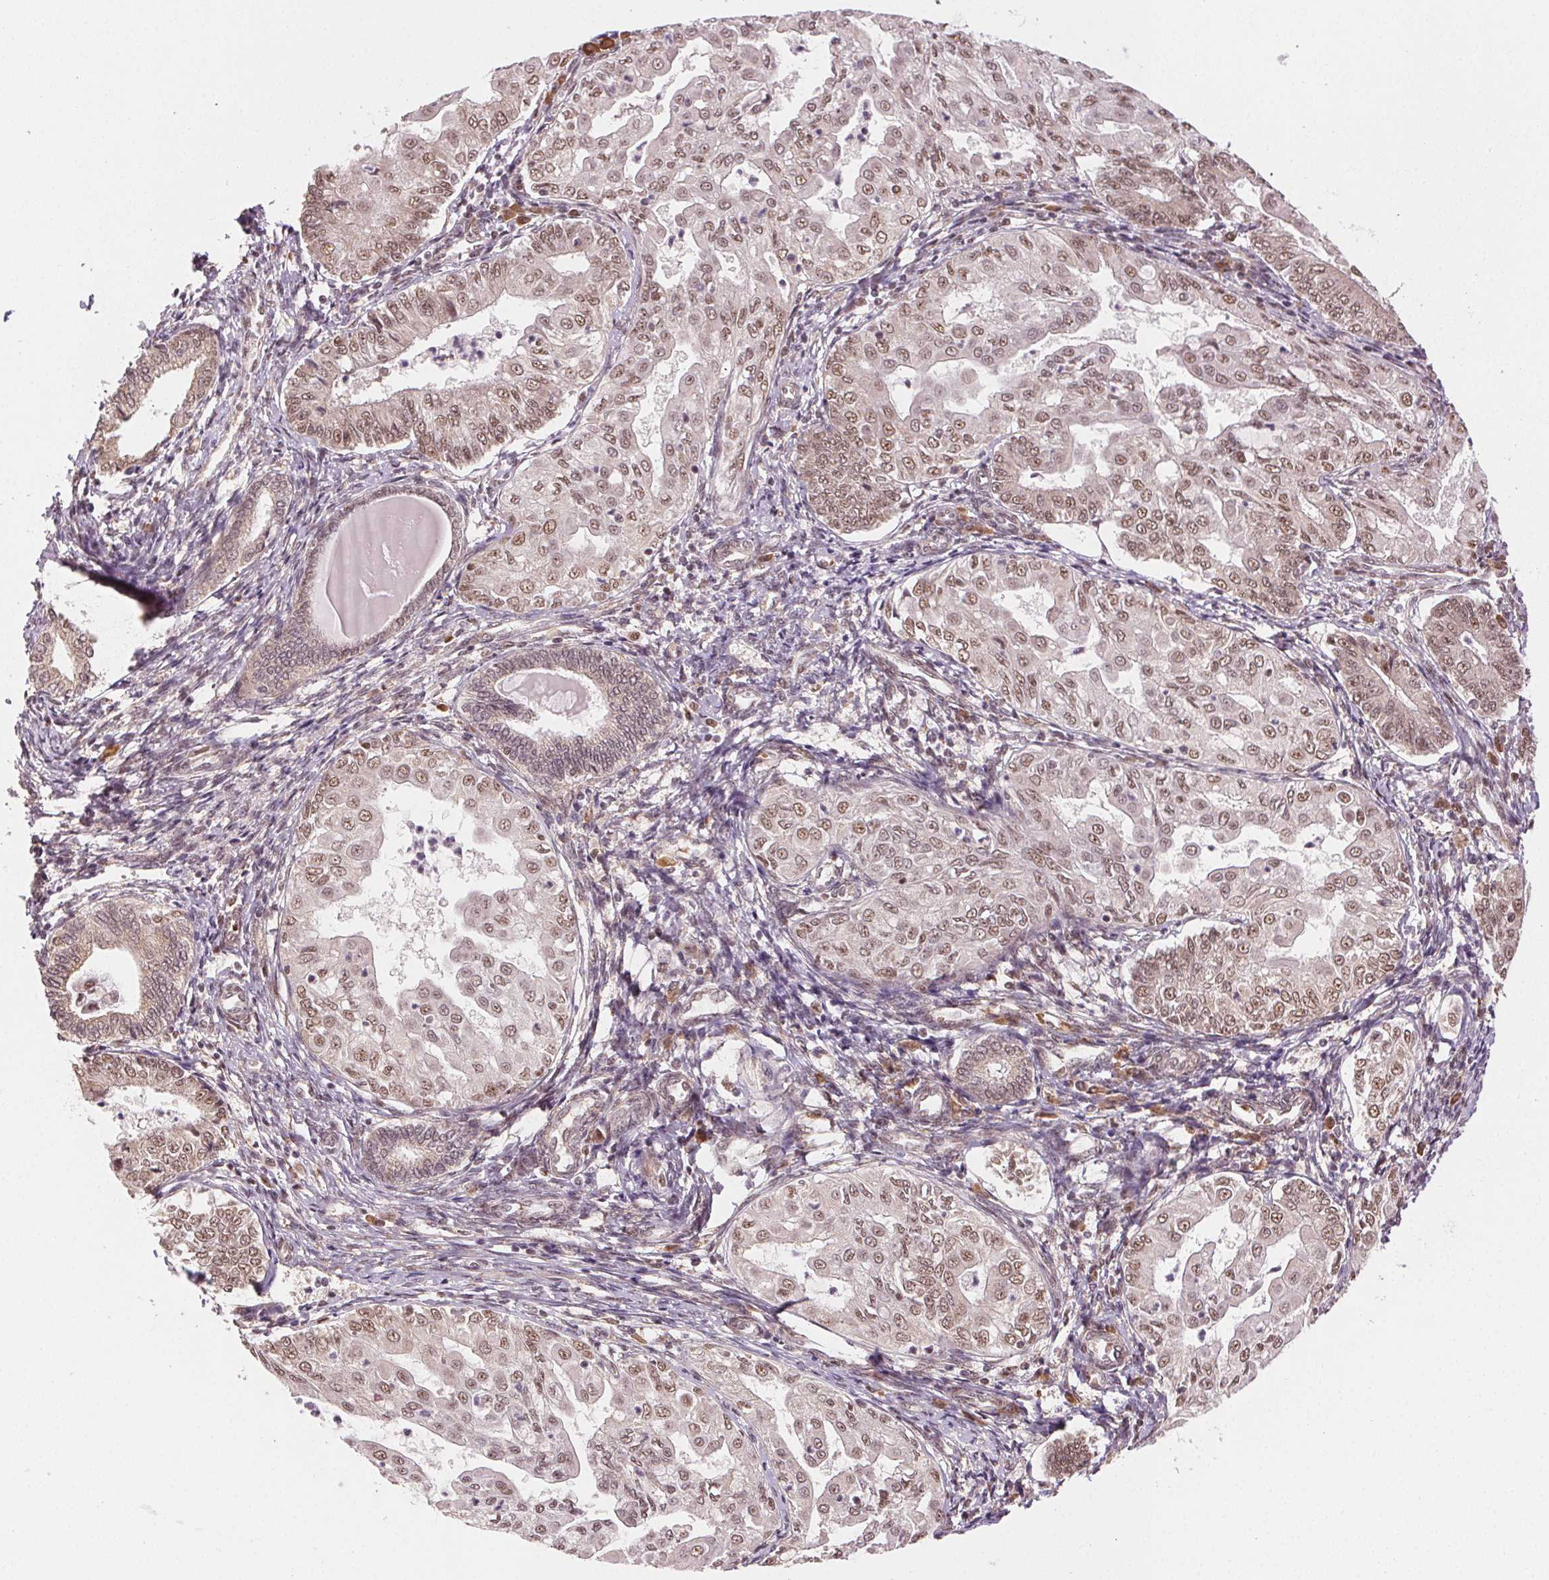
{"staining": {"intensity": "moderate", "quantity": ">75%", "location": "nuclear"}, "tissue": "endometrial cancer", "cell_type": "Tumor cells", "image_type": "cancer", "snomed": [{"axis": "morphology", "description": "Adenocarcinoma, NOS"}, {"axis": "topography", "description": "Endometrium"}], "caption": "IHC of endometrial adenocarcinoma shows medium levels of moderate nuclear expression in about >75% of tumor cells. (DAB (3,3'-diaminobenzidine) IHC with brightfield microscopy, high magnification).", "gene": "TREML4", "patient": {"sex": "female", "age": 68}}